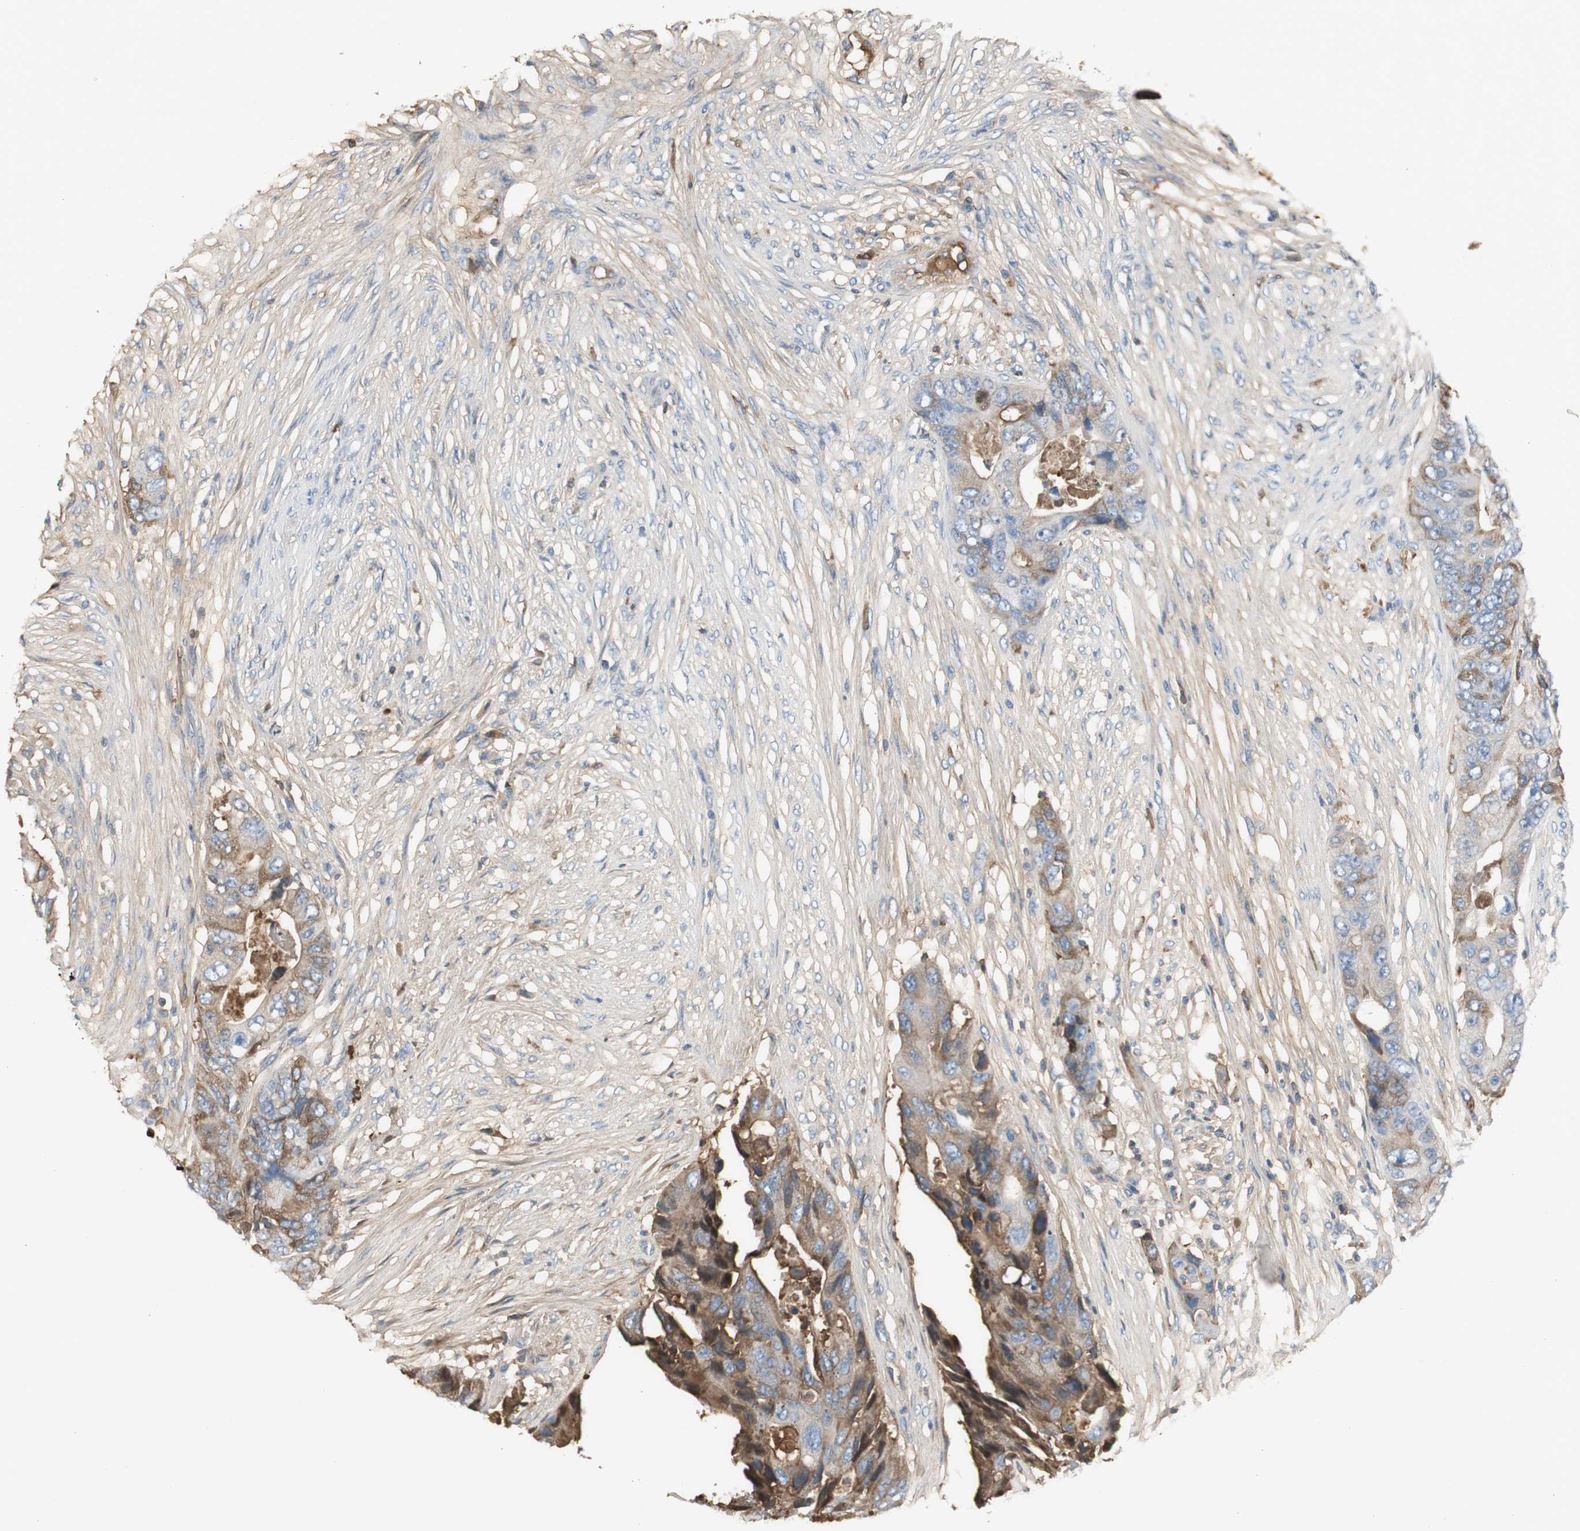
{"staining": {"intensity": "weak", "quantity": "<25%", "location": "cytoplasmic/membranous"}, "tissue": "colorectal cancer", "cell_type": "Tumor cells", "image_type": "cancer", "snomed": [{"axis": "morphology", "description": "Adenocarcinoma, NOS"}, {"axis": "topography", "description": "Colon"}], "caption": "A histopathology image of human colorectal cancer (adenocarcinoma) is negative for staining in tumor cells.", "gene": "IGHA1", "patient": {"sex": "male", "age": 71}}